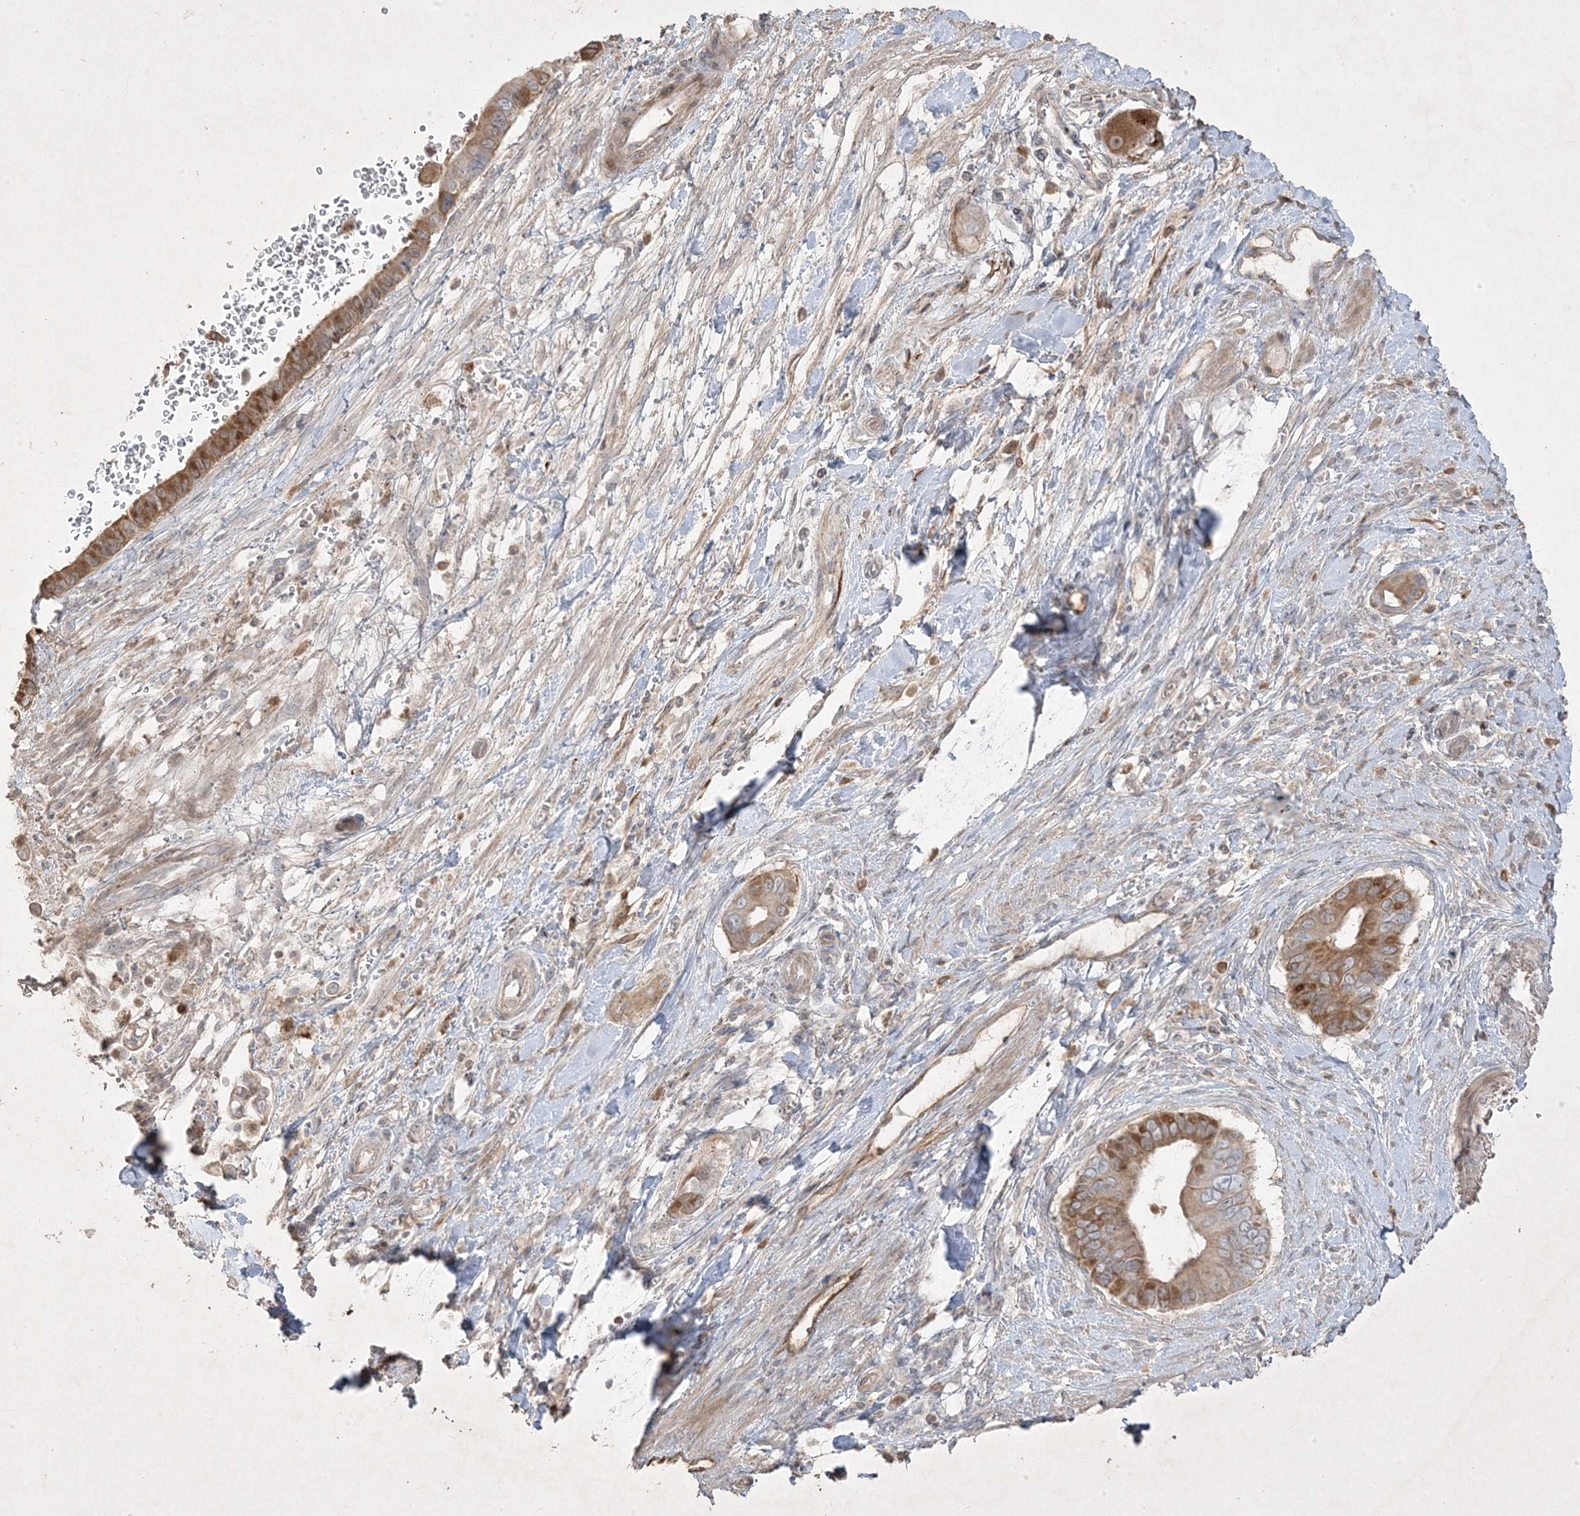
{"staining": {"intensity": "moderate", "quantity": "<25%", "location": "cytoplasmic/membranous"}, "tissue": "pancreatic cancer", "cell_type": "Tumor cells", "image_type": "cancer", "snomed": [{"axis": "morphology", "description": "Adenocarcinoma, NOS"}, {"axis": "topography", "description": "Pancreas"}], "caption": "A brown stain labels moderate cytoplasmic/membranous staining of a protein in human adenocarcinoma (pancreatic) tumor cells.", "gene": "RGL4", "patient": {"sex": "male", "age": 68}}